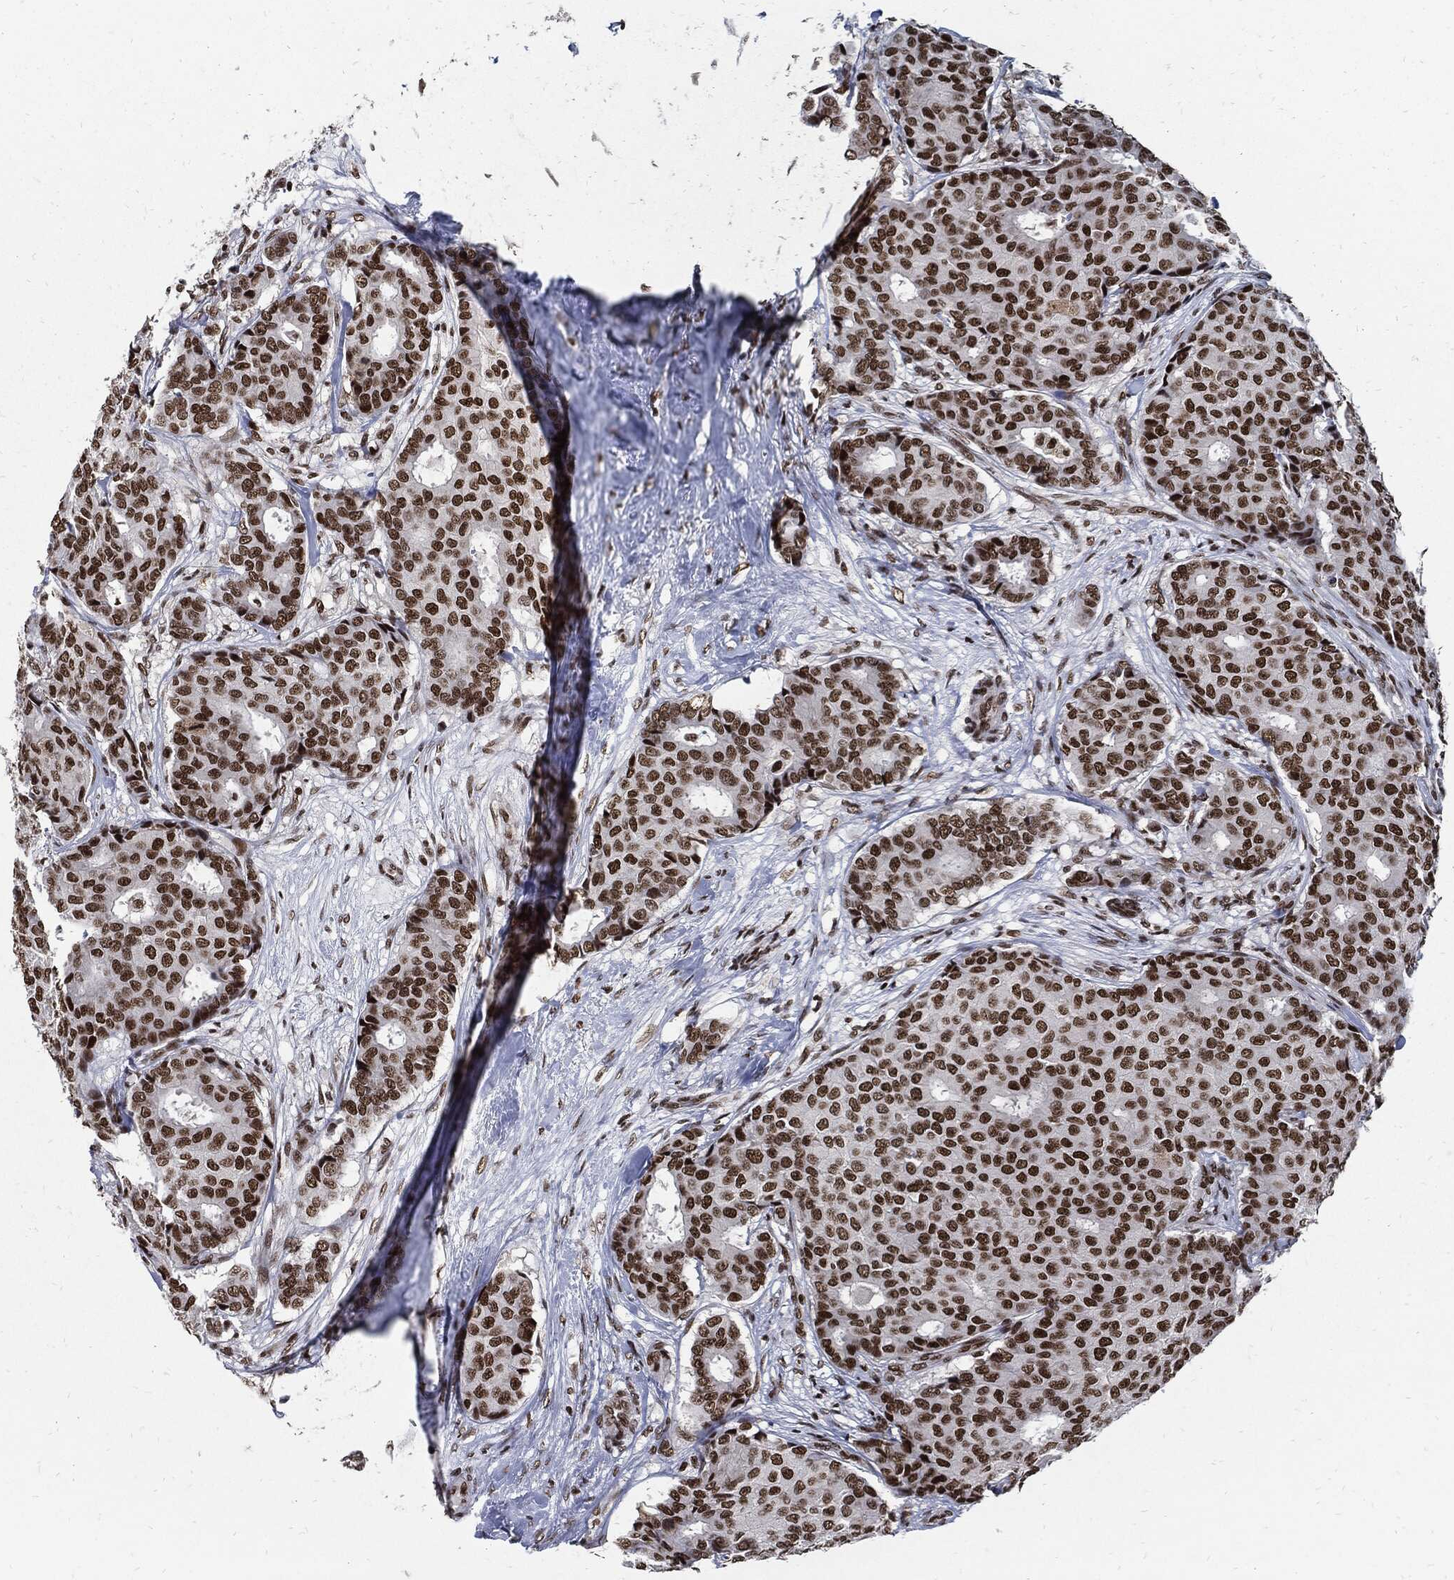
{"staining": {"intensity": "strong", "quantity": ">75%", "location": "nuclear"}, "tissue": "breast cancer", "cell_type": "Tumor cells", "image_type": "cancer", "snomed": [{"axis": "morphology", "description": "Duct carcinoma"}, {"axis": "topography", "description": "Breast"}], "caption": "Protein expression analysis of human breast cancer reveals strong nuclear expression in about >75% of tumor cells.", "gene": "TERF2", "patient": {"sex": "female", "age": 75}}